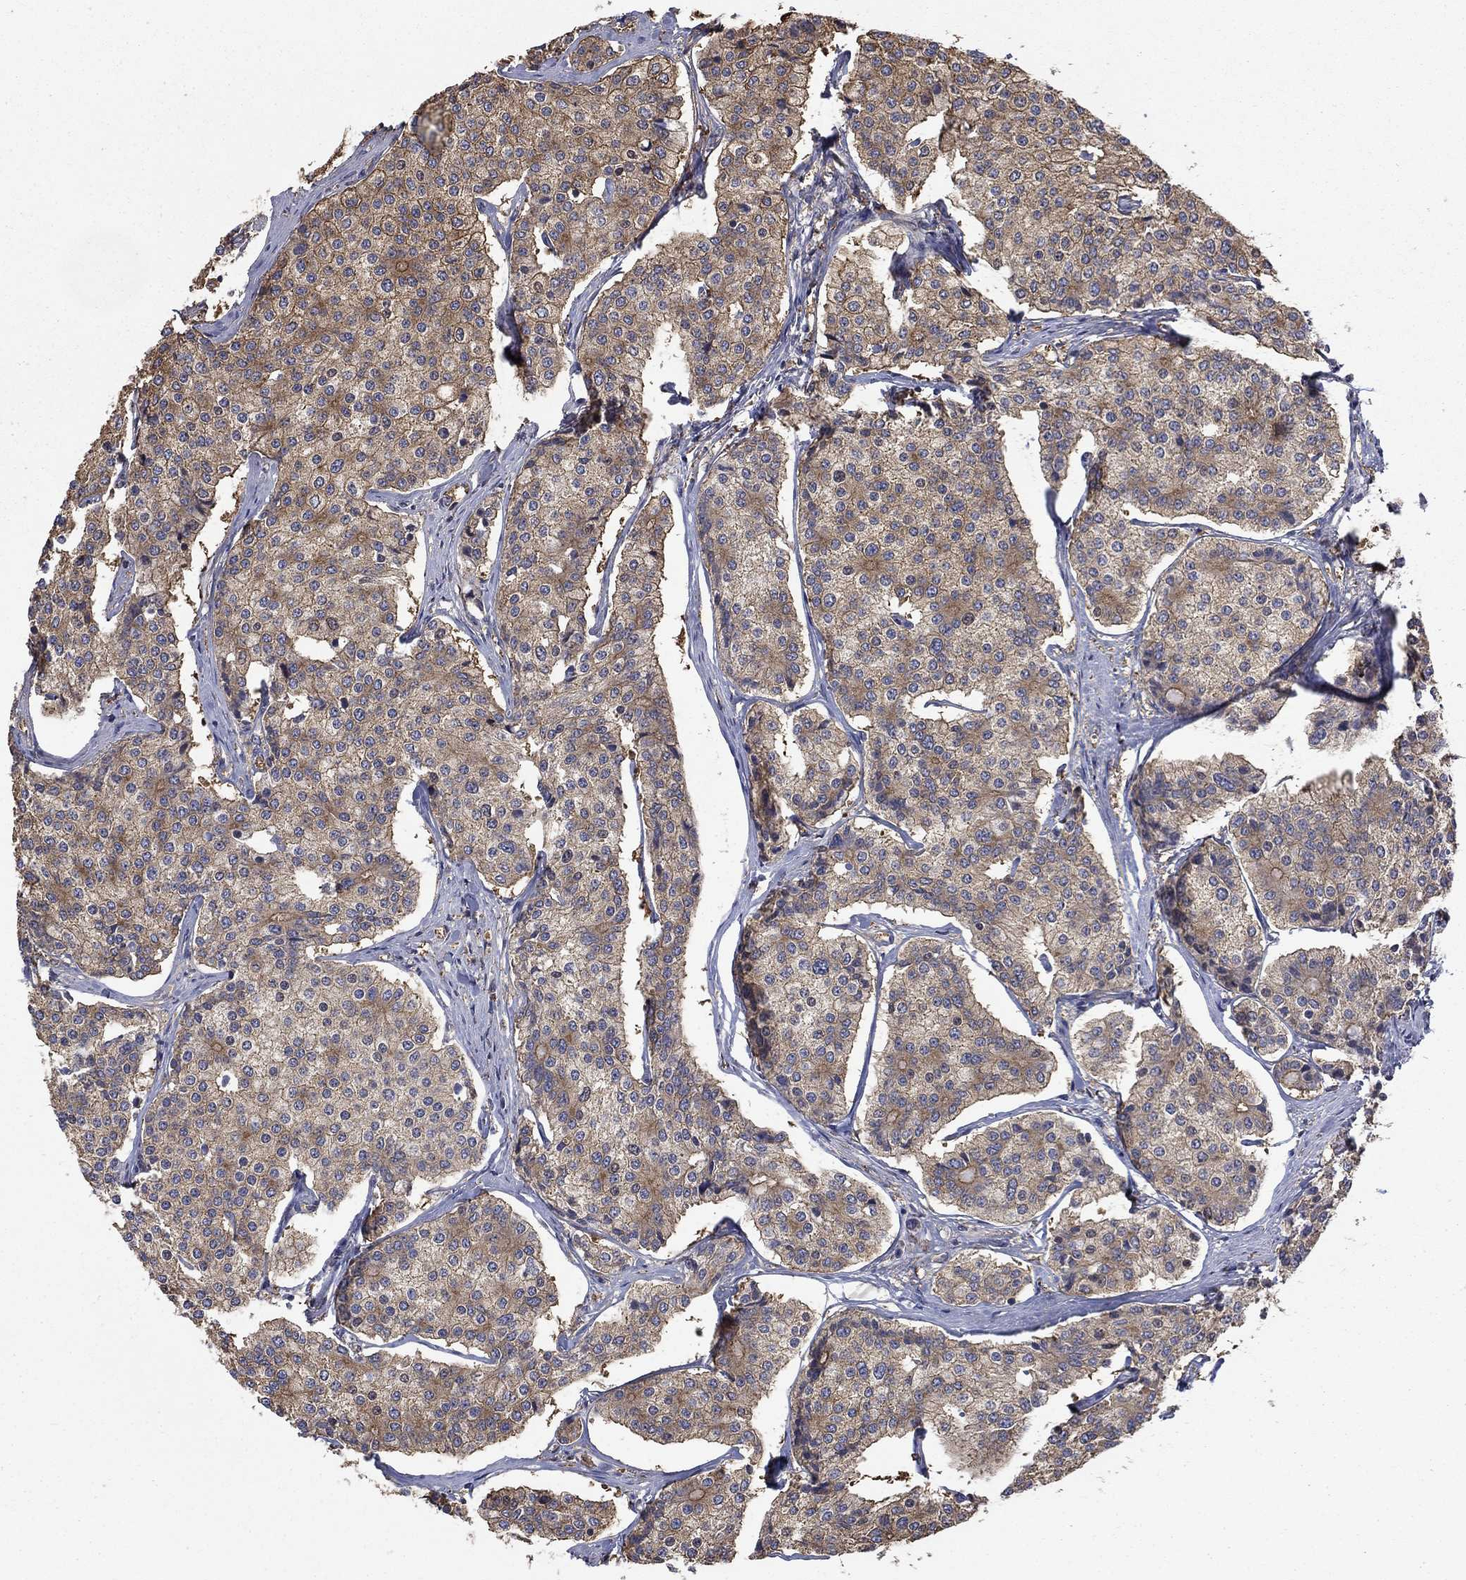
{"staining": {"intensity": "moderate", "quantity": "25%-75%", "location": "cytoplasmic/membranous"}, "tissue": "carcinoid", "cell_type": "Tumor cells", "image_type": "cancer", "snomed": [{"axis": "morphology", "description": "Carcinoid, malignant, NOS"}, {"axis": "topography", "description": "Small intestine"}], "caption": "Immunohistochemical staining of human malignant carcinoid demonstrates moderate cytoplasmic/membranous protein expression in approximately 25%-75% of tumor cells.", "gene": "DPYSL2", "patient": {"sex": "female", "age": 65}}